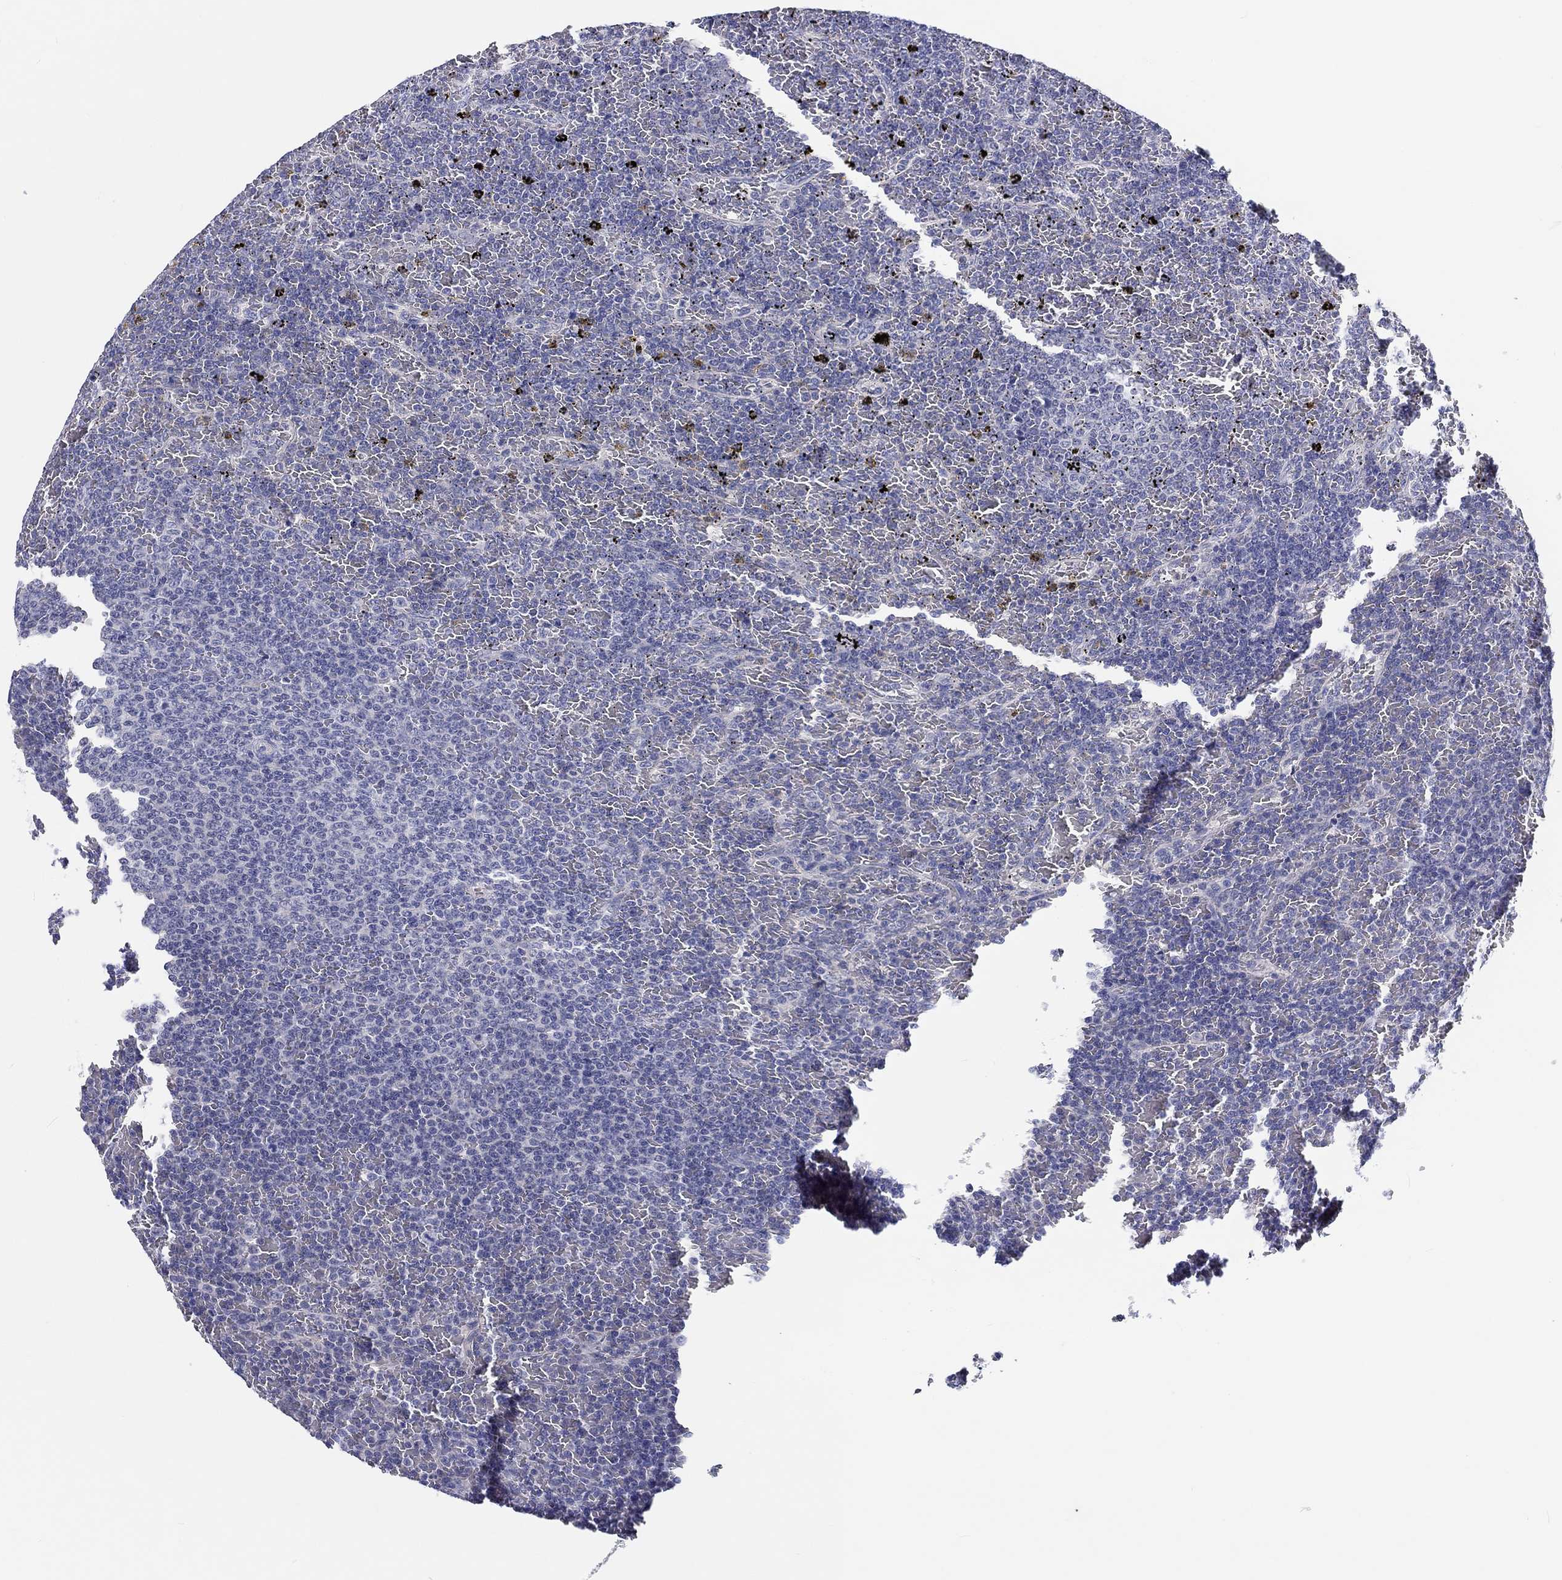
{"staining": {"intensity": "negative", "quantity": "none", "location": "none"}, "tissue": "lymphoma", "cell_type": "Tumor cells", "image_type": "cancer", "snomed": [{"axis": "morphology", "description": "Malignant lymphoma, non-Hodgkin's type, Low grade"}, {"axis": "topography", "description": "Spleen"}], "caption": "A micrograph of lymphoma stained for a protein exhibits no brown staining in tumor cells. (Stains: DAB IHC with hematoxylin counter stain, Microscopy: brightfield microscopy at high magnification).", "gene": "CRYGD", "patient": {"sex": "female", "age": 77}}